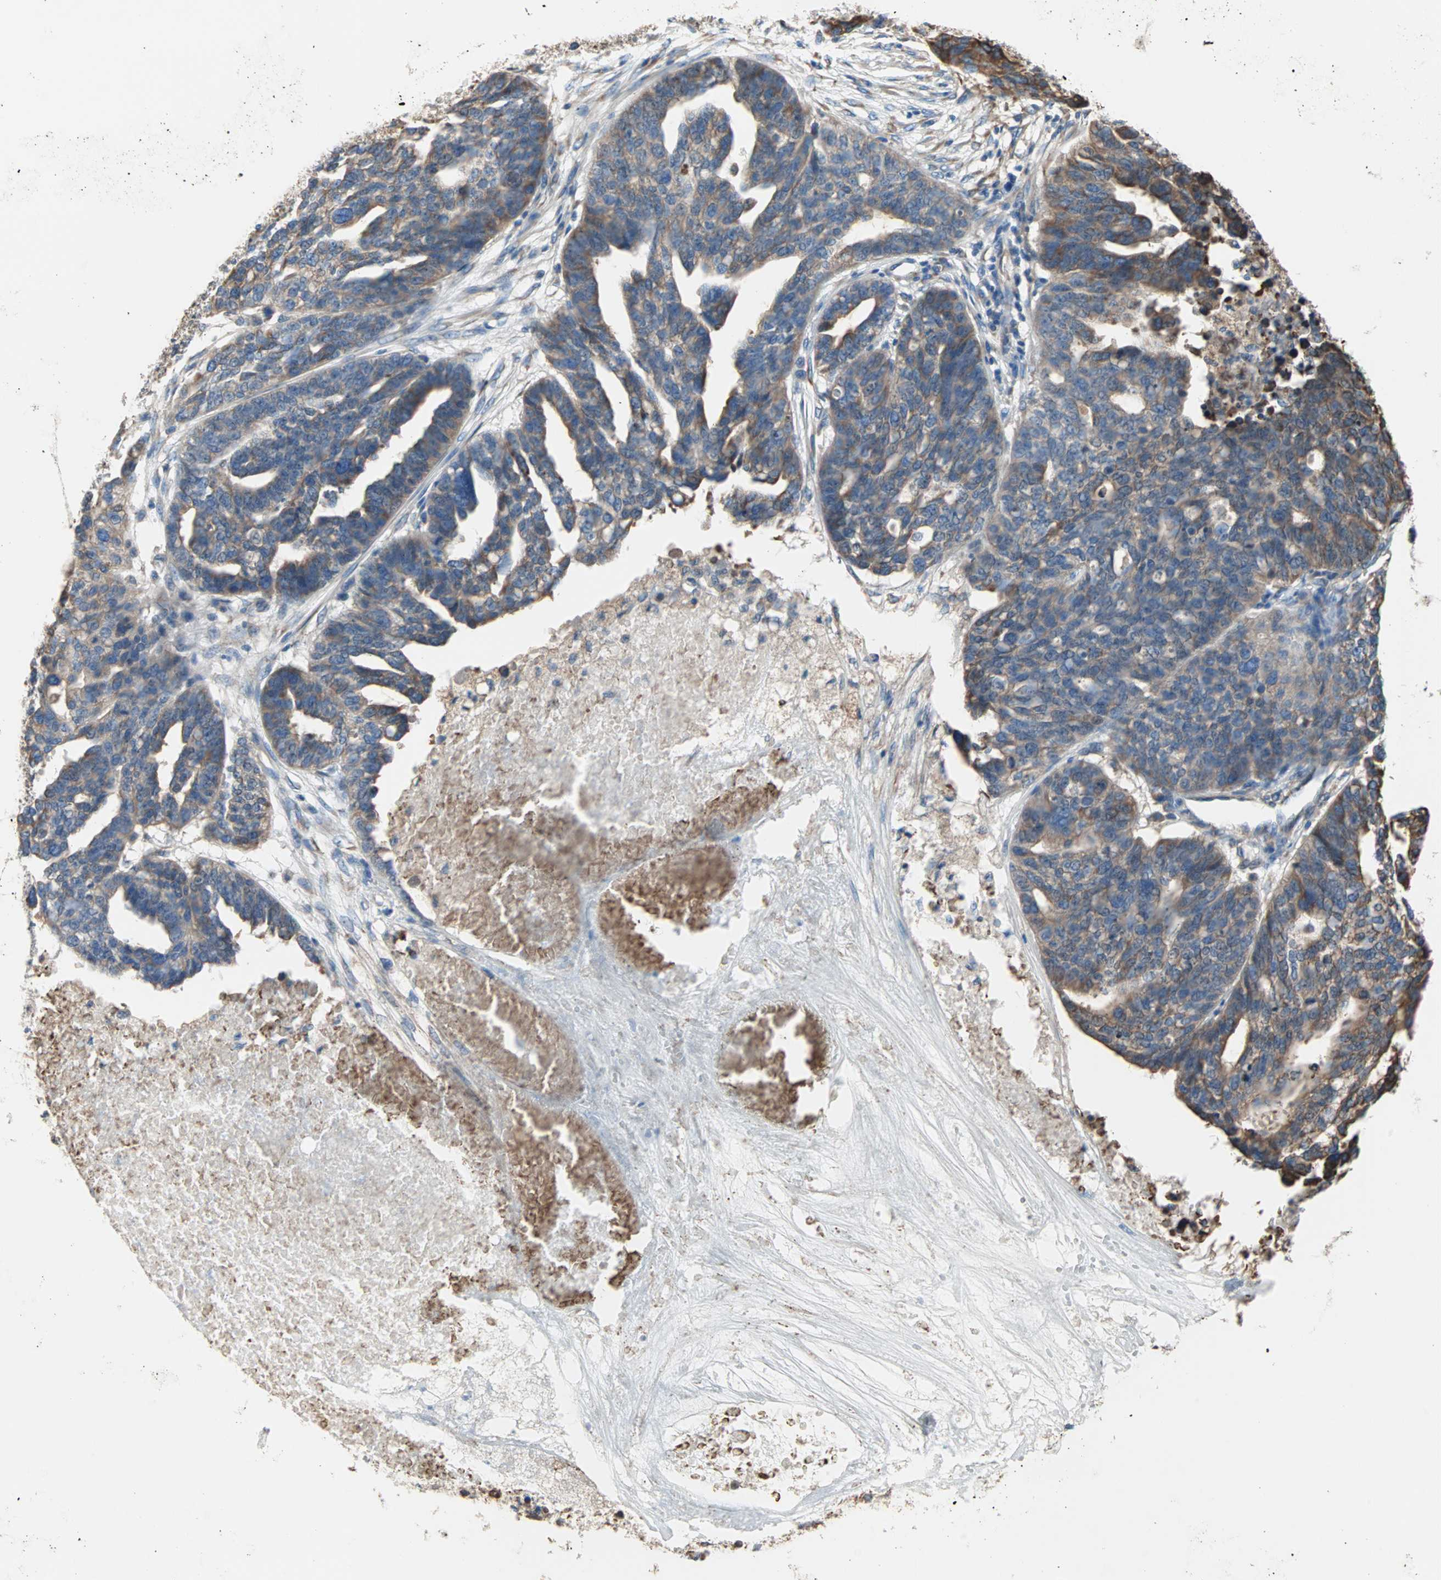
{"staining": {"intensity": "moderate", "quantity": ">75%", "location": "cytoplasmic/membranous"}, "tissue": "ovarian cancer", "cell_type": "Tumor cells", "image_type": "cancer", "snomed": [{"axis": "morphology", "description": "Cystadenocarcinoma, serous, NOS"}, {"axis": "topography", "description": "Ovary"}], "caption": "Serous cystadenocarcinoma (ovarian) tissue reveals moderate cytoplasmic/membranous expression in approximately >75% of tumor cells", "gene": "PLCXD1", "patient": {"sex": "female", "age": 59}}